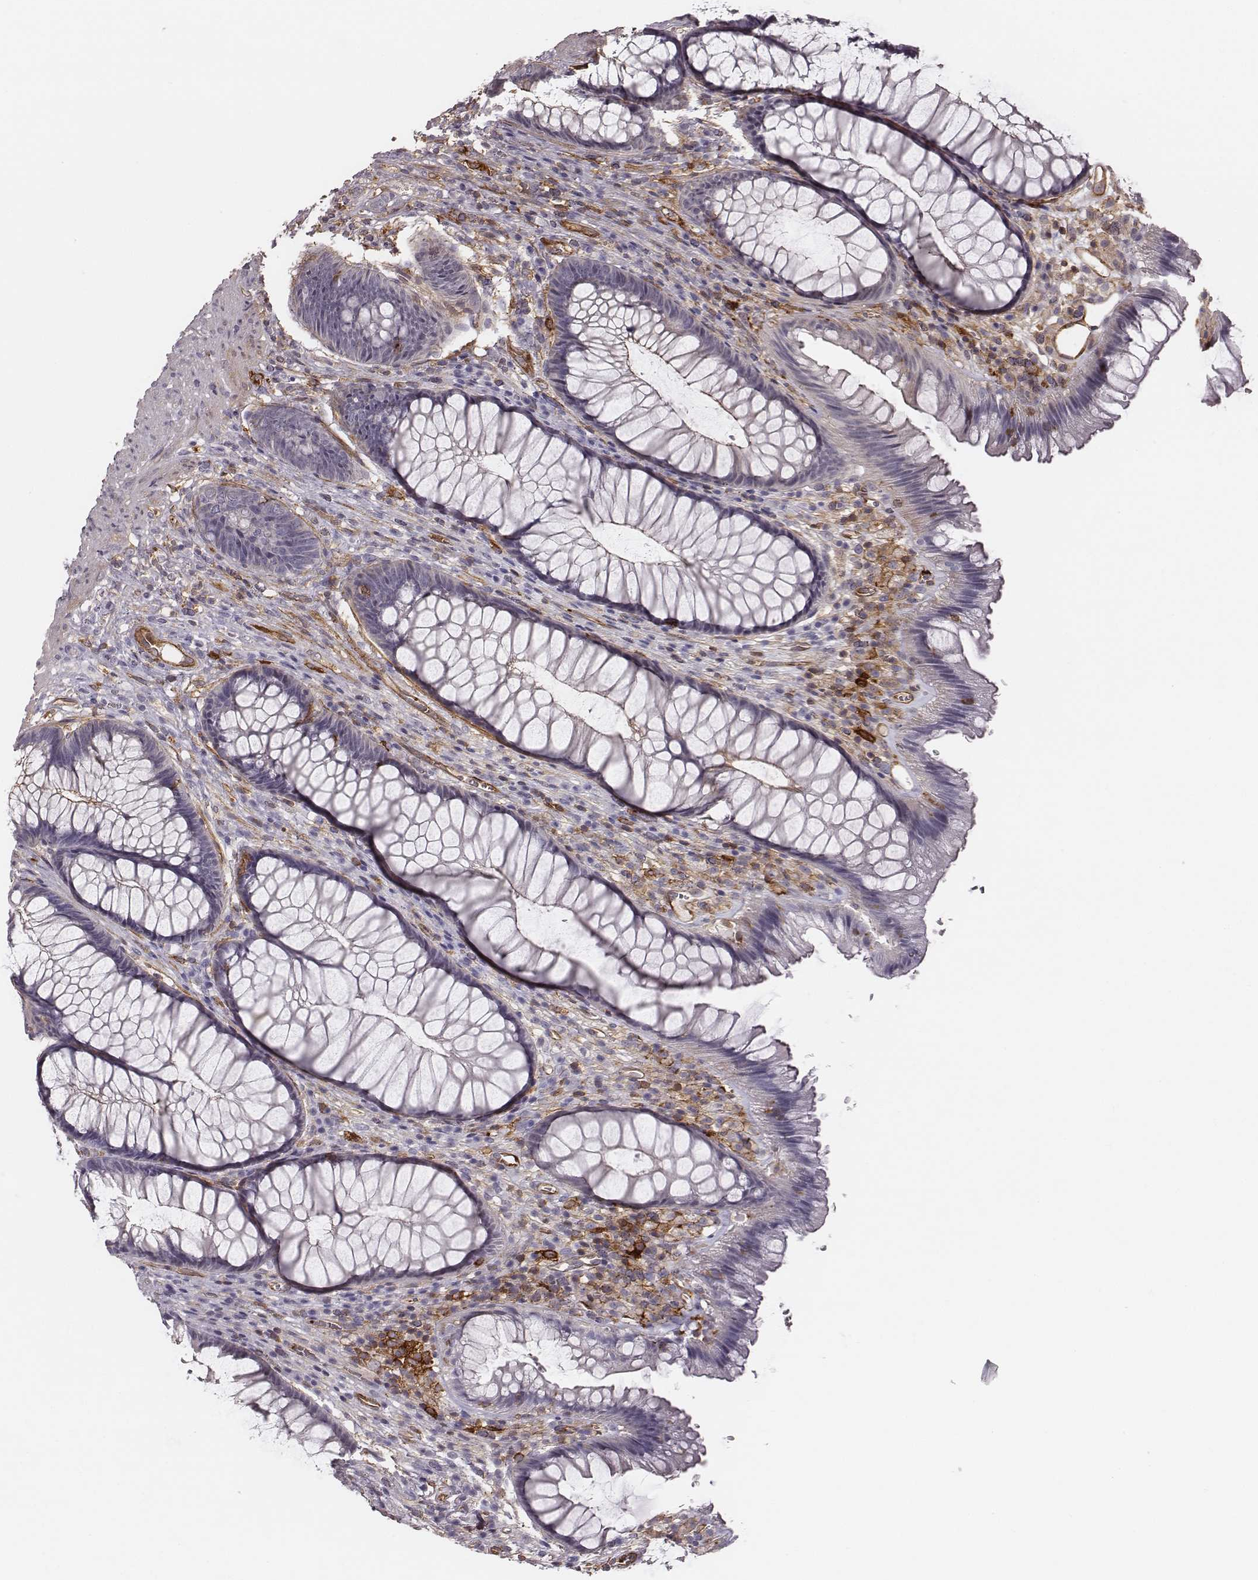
{"staining": {"intensity": "negative", "quantity": "none", "location": "none"}, "tissue": "rectum", "cell_type": "Glandular cells", "image_type": "normal", "snomed": [{"axis": "morphology", "description": "Normal tissue, NOS"}, {"axis": "topography", "description": "Smooth muscle"}, {"axis": "topography", "description": "Rectum"}], "caption": "This is an immunohistochemistry image of benign rectum. There is no positivity in glandular cells.", "gene": "ZYX", "patient": {"sex": "male", "age": 53}}